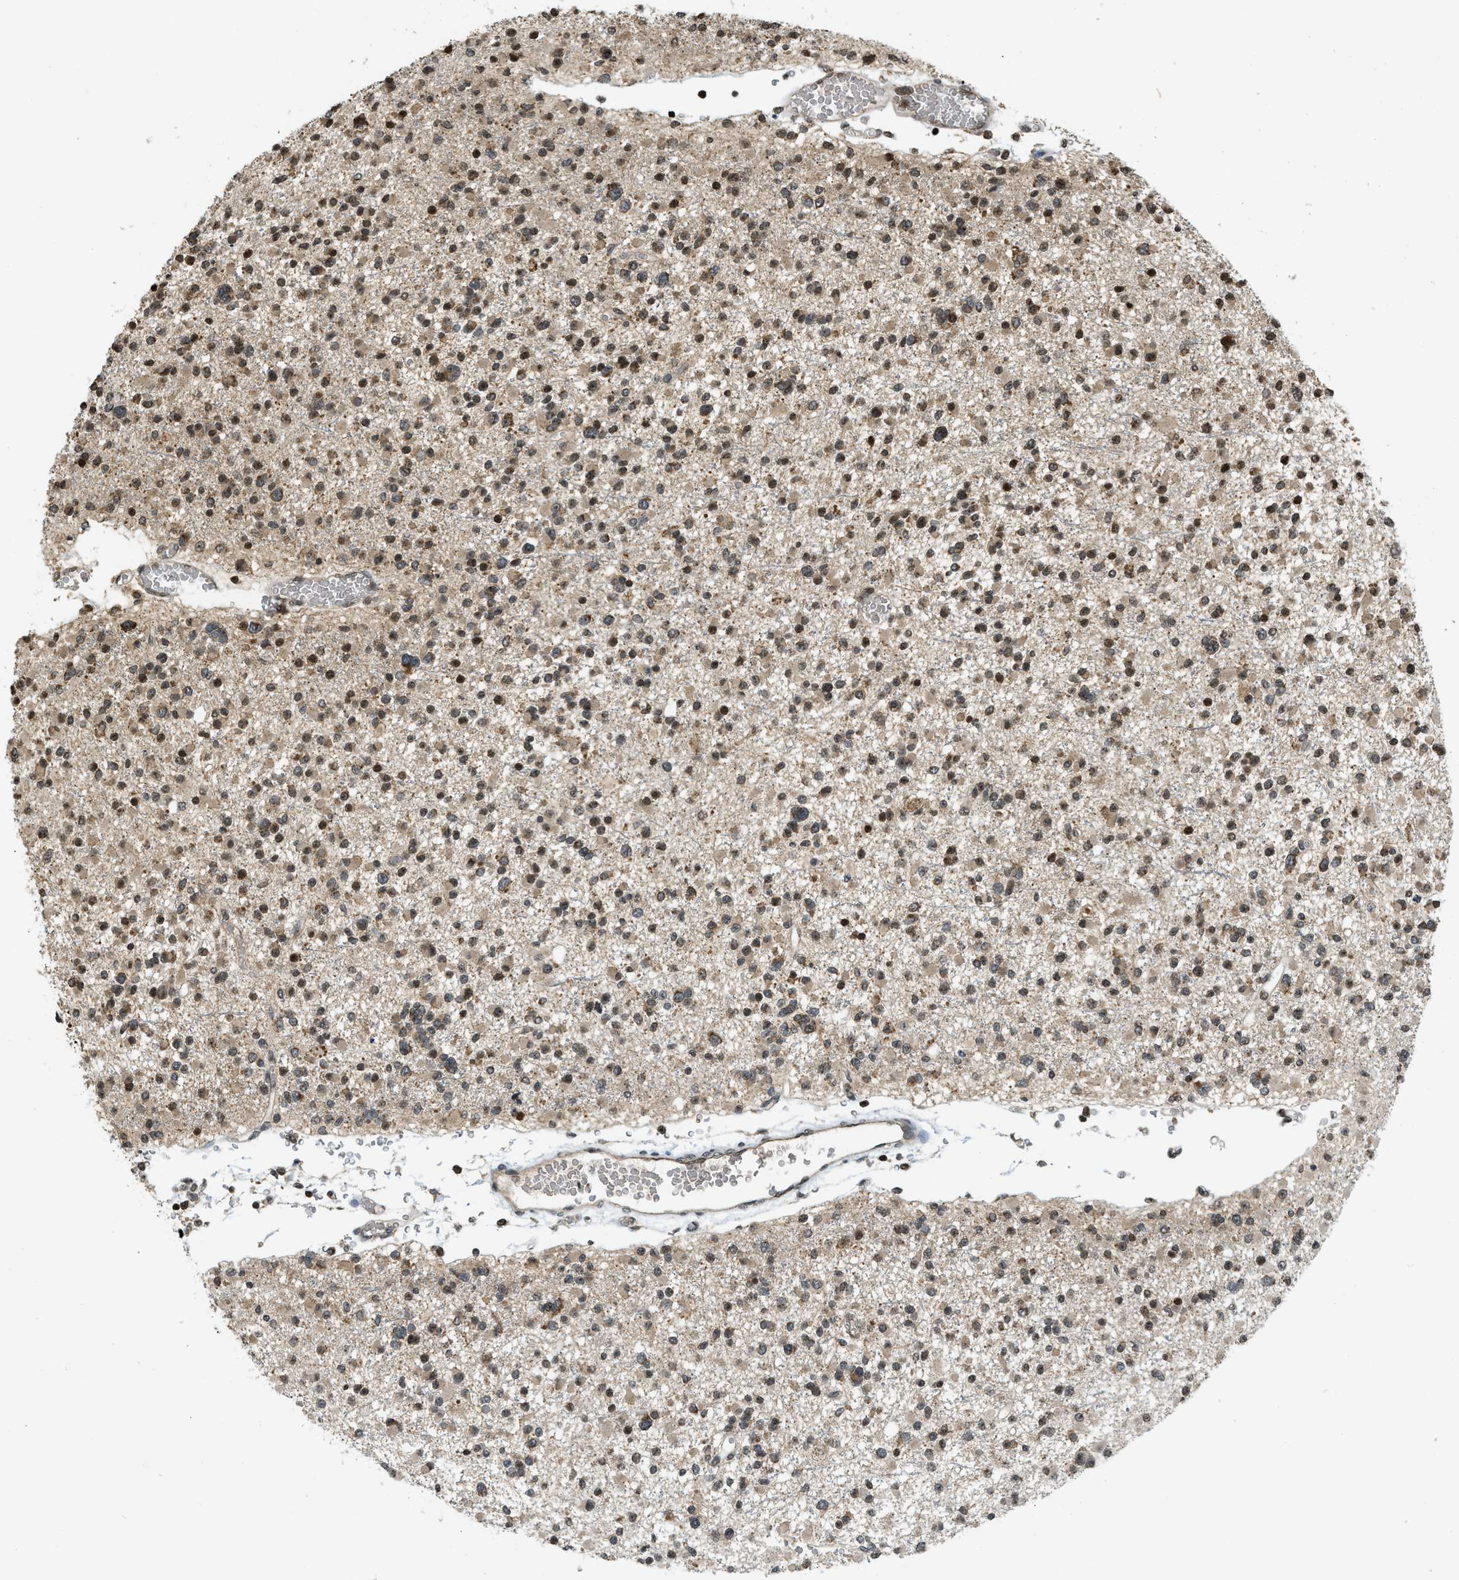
{"staining": {"intensity": "moderate", "quantity": ">75%", "location": "nuclear"}, "tissue": "glioma", "cell_type": "Tumor cells", "image_type": "cancer", "snomed": [{"axis": "morphology", "description": "Glioma, malignant, Low grade"}, {"axis": "topography", "description": "Brain"}], "caption": "Glioma was stained to show a protein in brown. There is medium levels of moderate nuclear expression in about >75% of tumor cells. (brown staining indicates protein expression, while blue staining denotes nuclei).", "gene": "SIAH1", "patient": {"sex": "female", "age": 22}}